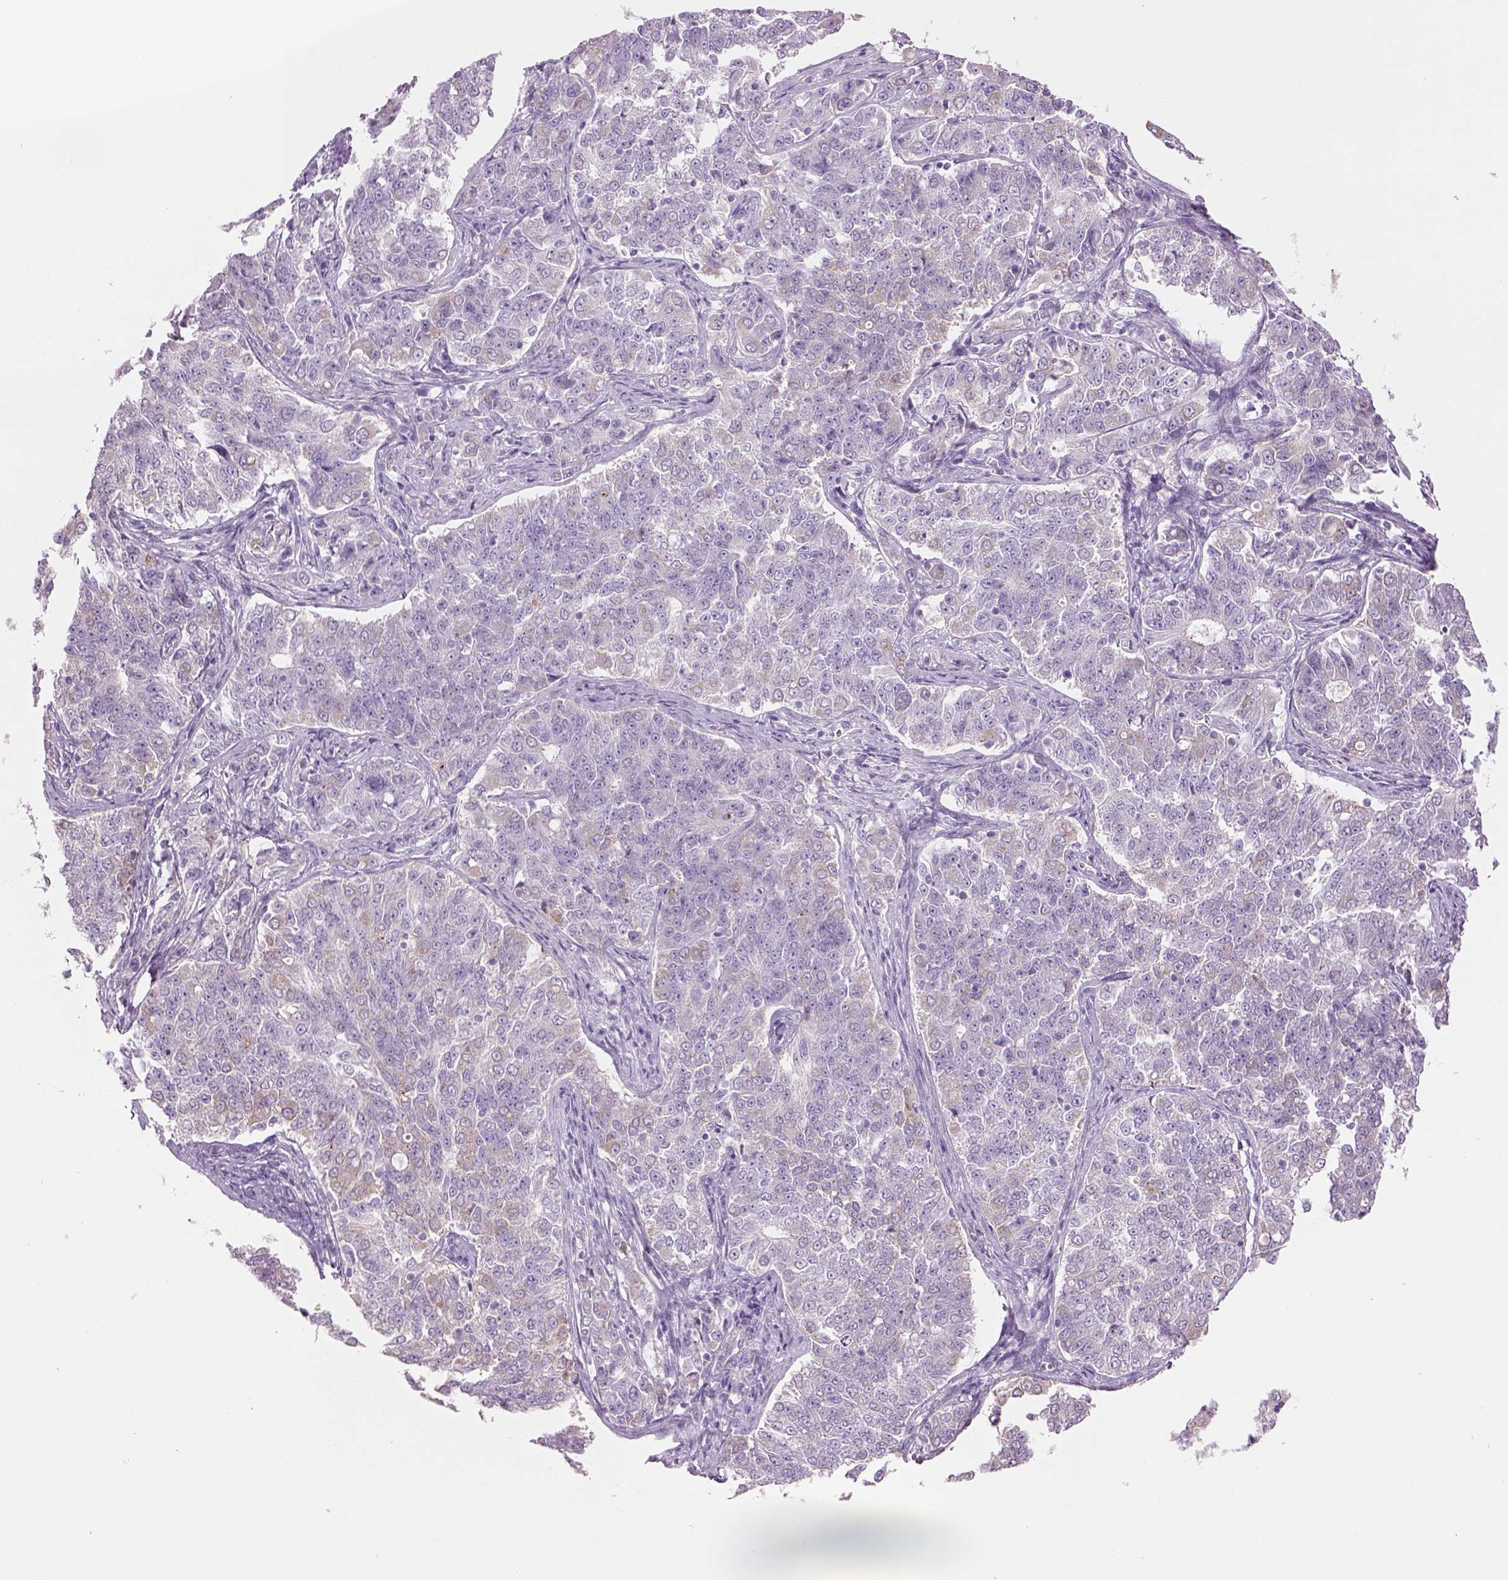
{"staining": {"intensity": "weak", "quantity": "<25%", "location": "cytoplasmic/membranous"}, "tissue": "endometrial cancer", "cell_type": "Tumor cells", "image_type": "cancer", "snomed": [{"axis": "morphology", "description": "Adenocarcinoma, NOS"}, {"axis": "topography", "description": "Endometrium"}], "caption": "An image of adenocarcinoma (endometrial) stained for a protein displays no brown staining in tumor cells. (Stains: DAB (3,3'-diaminobenzidine) immunohistochemistry with hematoxylin counter stain, Microscopy: brightfield microscopy at high magnification).", "gene": "IFT52", "patient": {"sex": "female", "age": 43}}